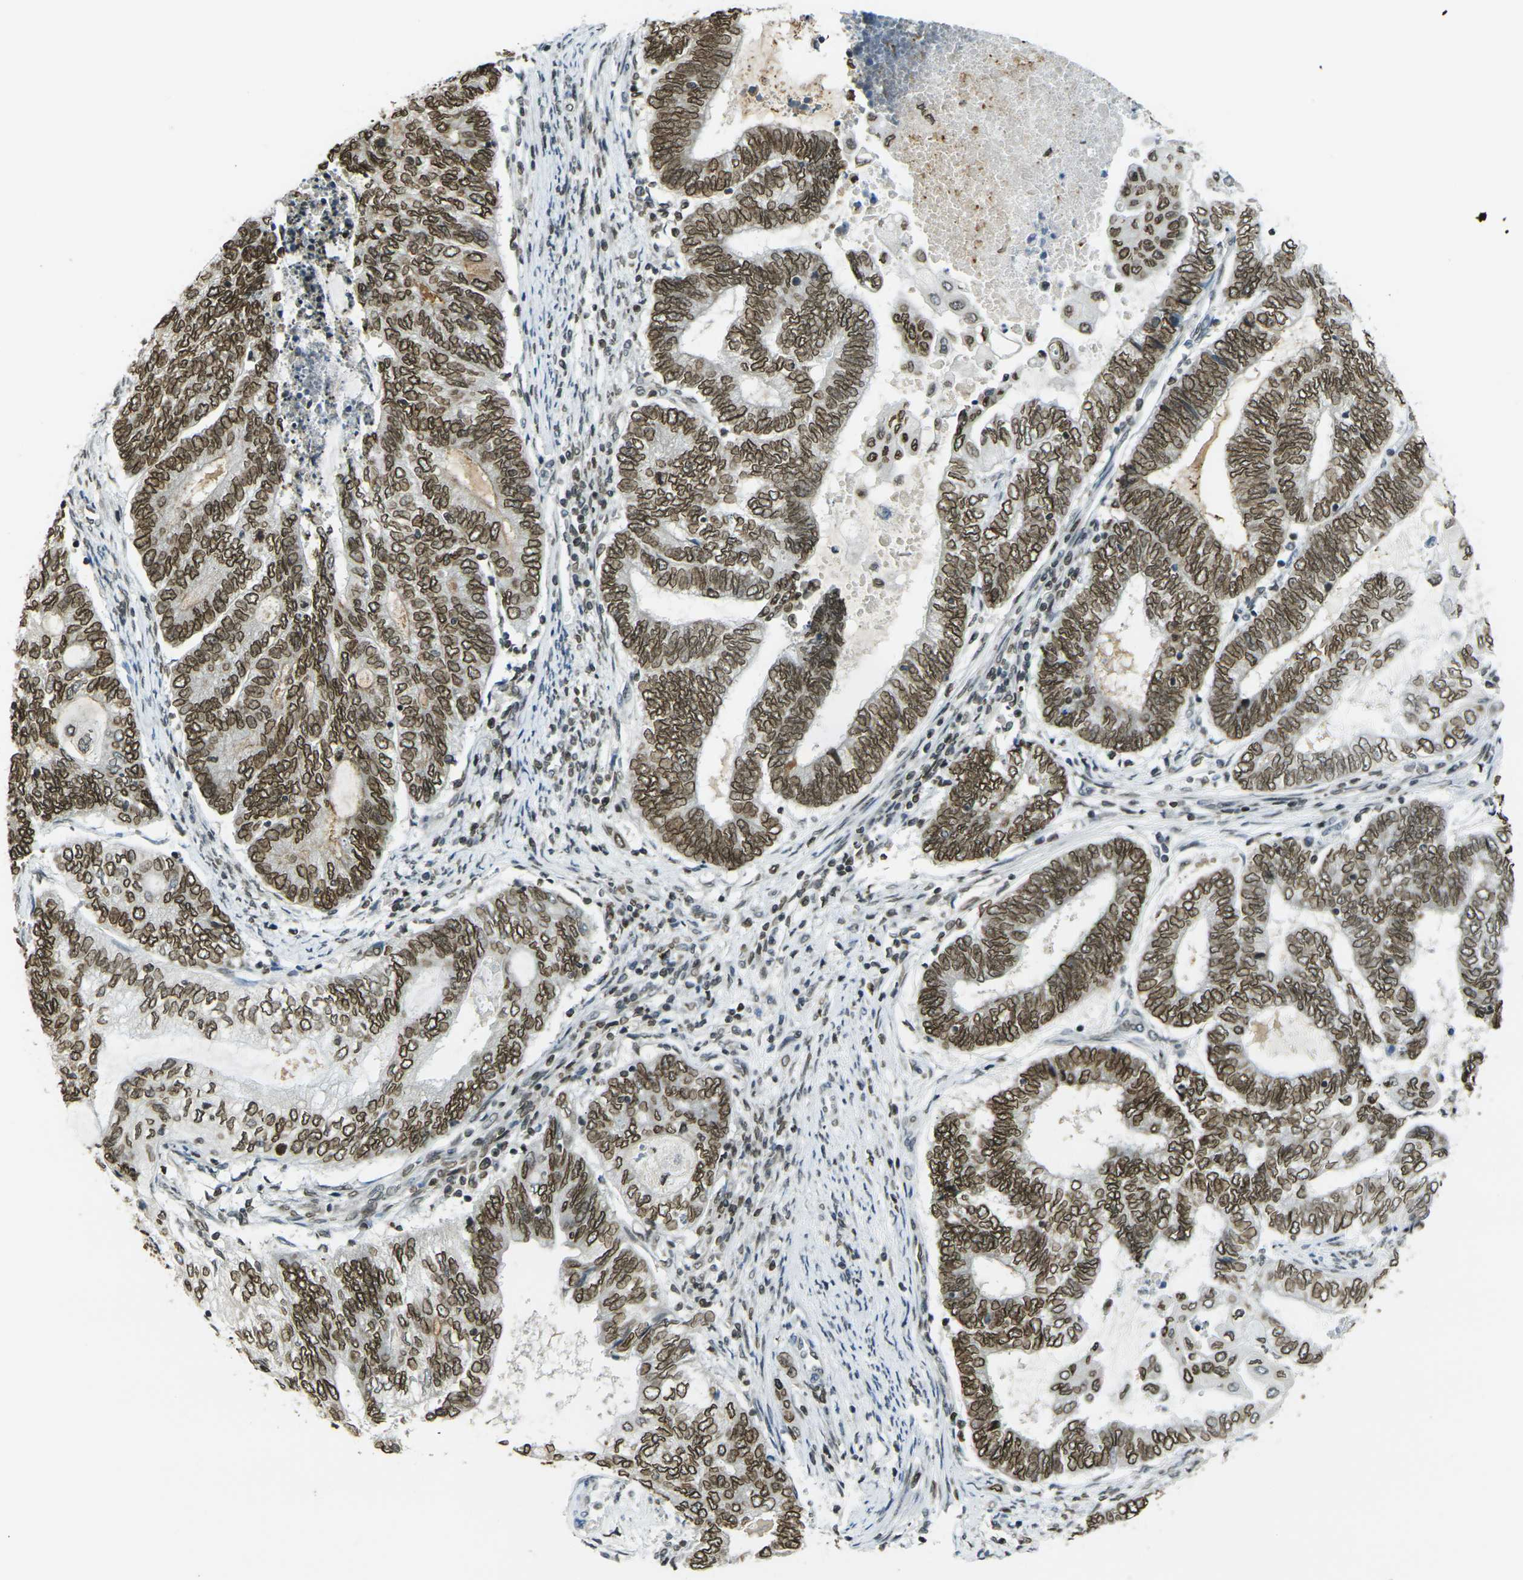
{"staining": {"intensity": "strong", "quantity": ">75%", "location": "nuclear"}, "tissue": "endometrial cancer", "cell_type": "Tumor cells", "image_type": "cancer", "snomed": [{"axis": "morphology", "description": "Adenocarcinoma, NOS"}, {"axis": "topography", "description": "Uterus"}, {"axis": "topography", "description": "Endometrium"}], "caption": "Endometrial adenocarcinoma was stained to show a protein in brown. There is high levels of strong nuclear expression in approximately >75% of tumor cells.", "gene": "BRDT", "patient": {"sex": "female", "age": 70}}